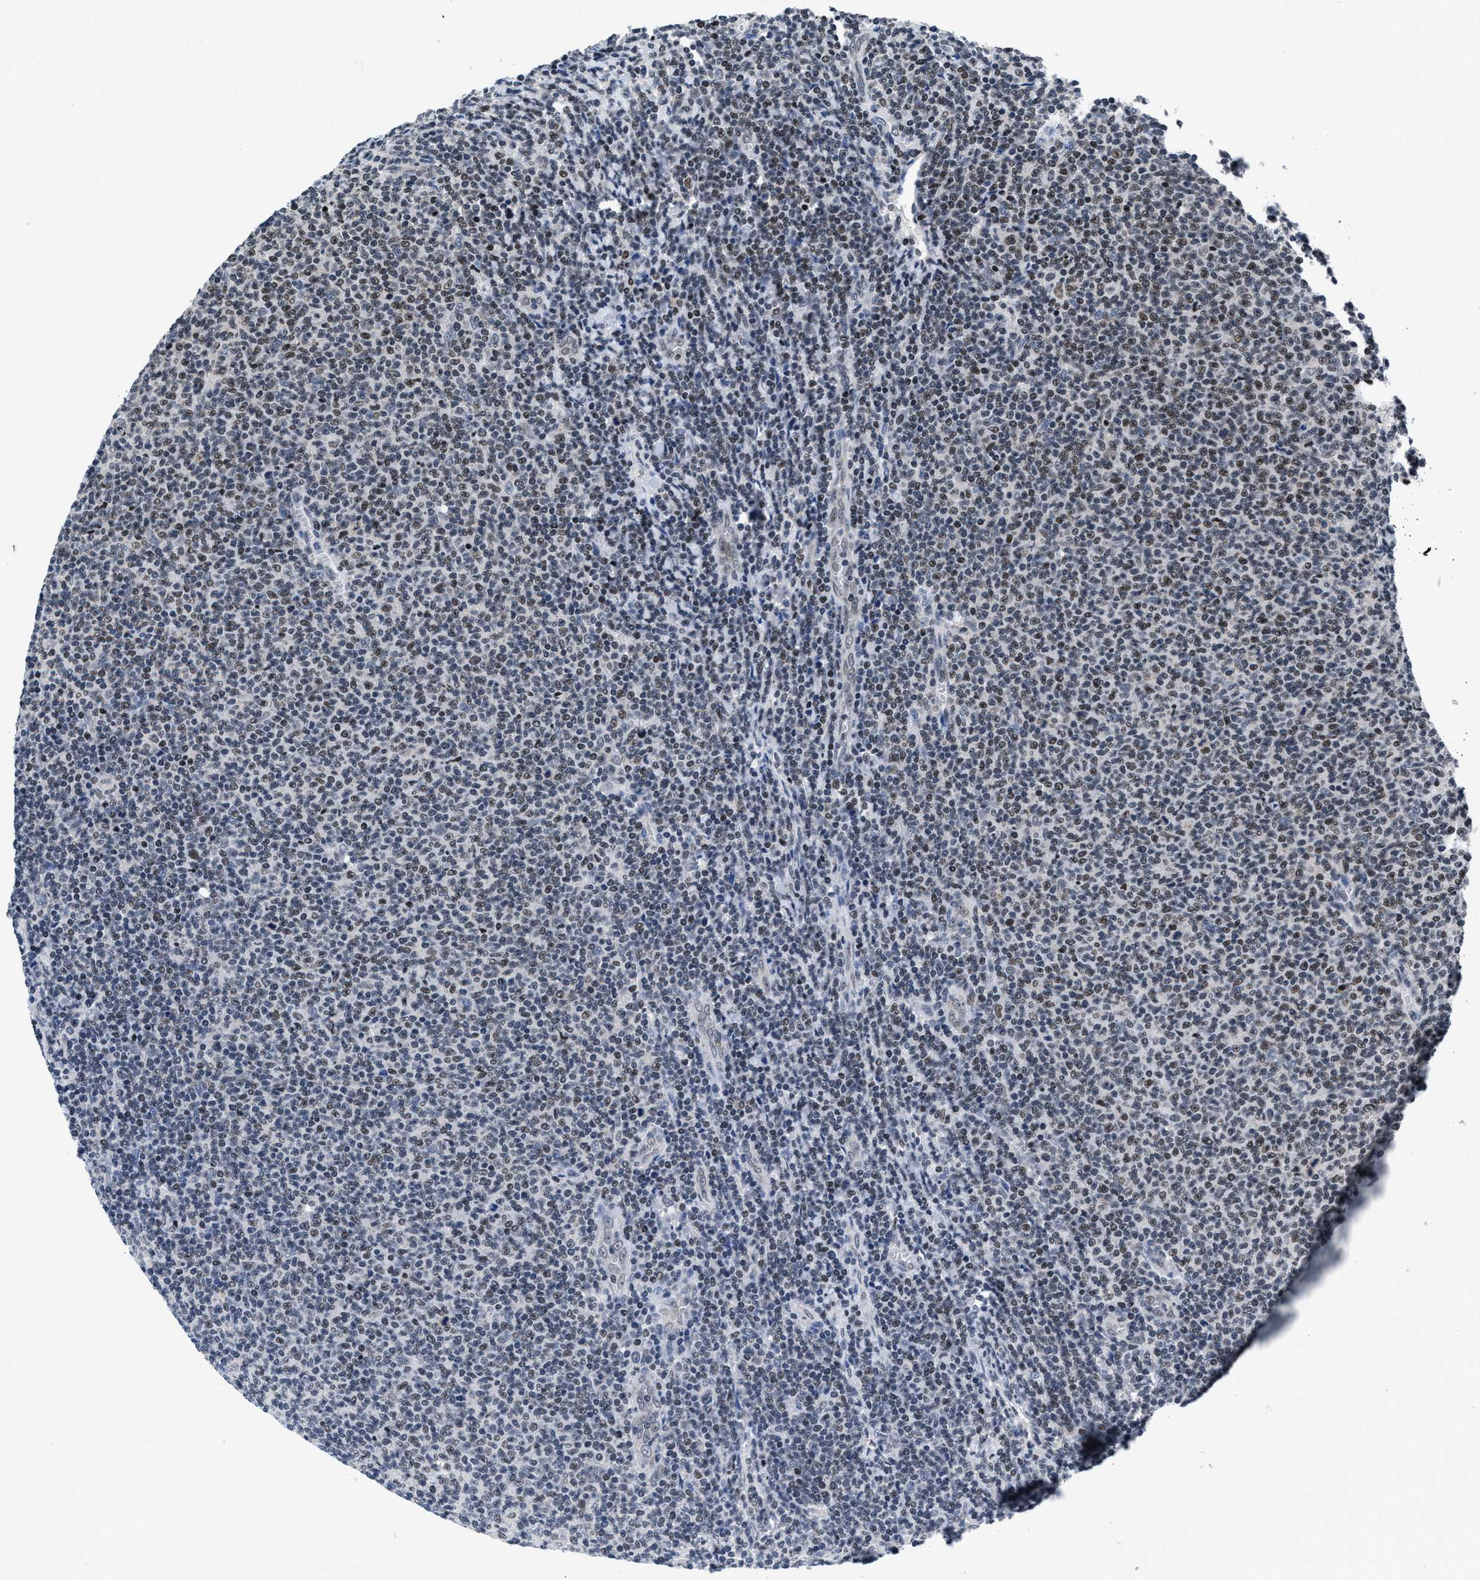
{"staining": {"intensity": "weak", "quantity": "<25%", "location": "nuclear"}, "tissue": "lymphoma", "cell_type": "Tumor cells", "image_type": "cancer", "snomed": [{"axis": "morphology", "description": "Malignant lymphoma, non-Hodgkin's type, Low grade"}, {"axis": "topography", "description": "Lymph node"}], "caption": "IHC photomicrograph of neoplastic tissue: lymphoma stained with DAB (3,3'-diaminobenzidine) displays no significant protein positivity in tumor cells.", "gene": "WDR81", "patient": {"sex": "male", "age": 66}}